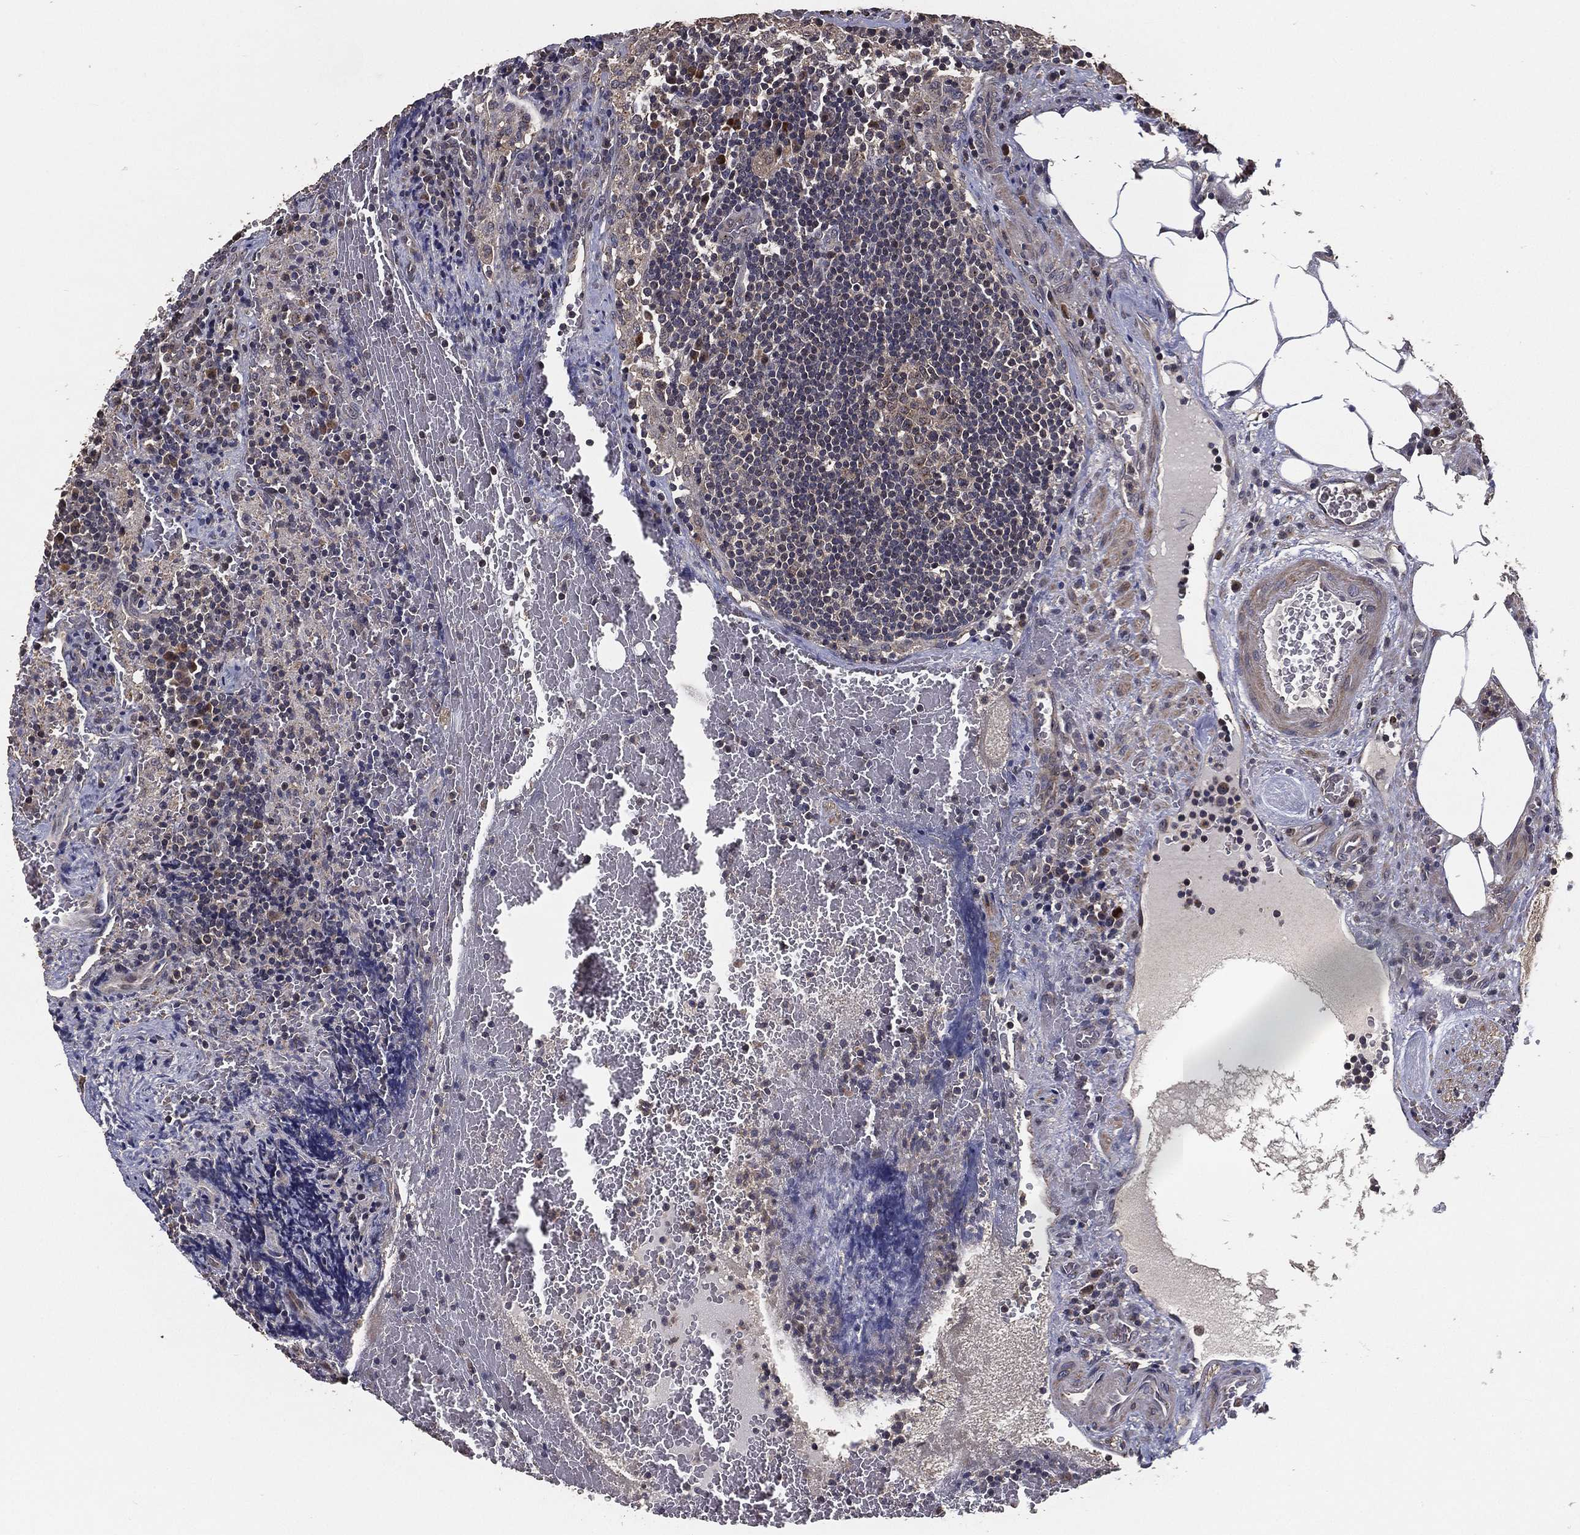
{"staining": {"intensity": "negative", "quantity": "none", "location": "none"}, "tissue": "lymph node", "cell_type": "Germinal center cells", "image_type": "normal", "snomed": [{"axis": "morphology", "description": "Normal tissue, NOS"}, {"axis": "topography", "description": "Lymph node"}], "caption": "A histopathology image of human lymph node is negative for staining in germinal center cells. (DAB (3,3'-diaminobenzidine) immunohistochemistry visualized using brightfield microscopy, high magnification).", "gene": "PCNT", "patient": {"sex": "male", "age": 63}}